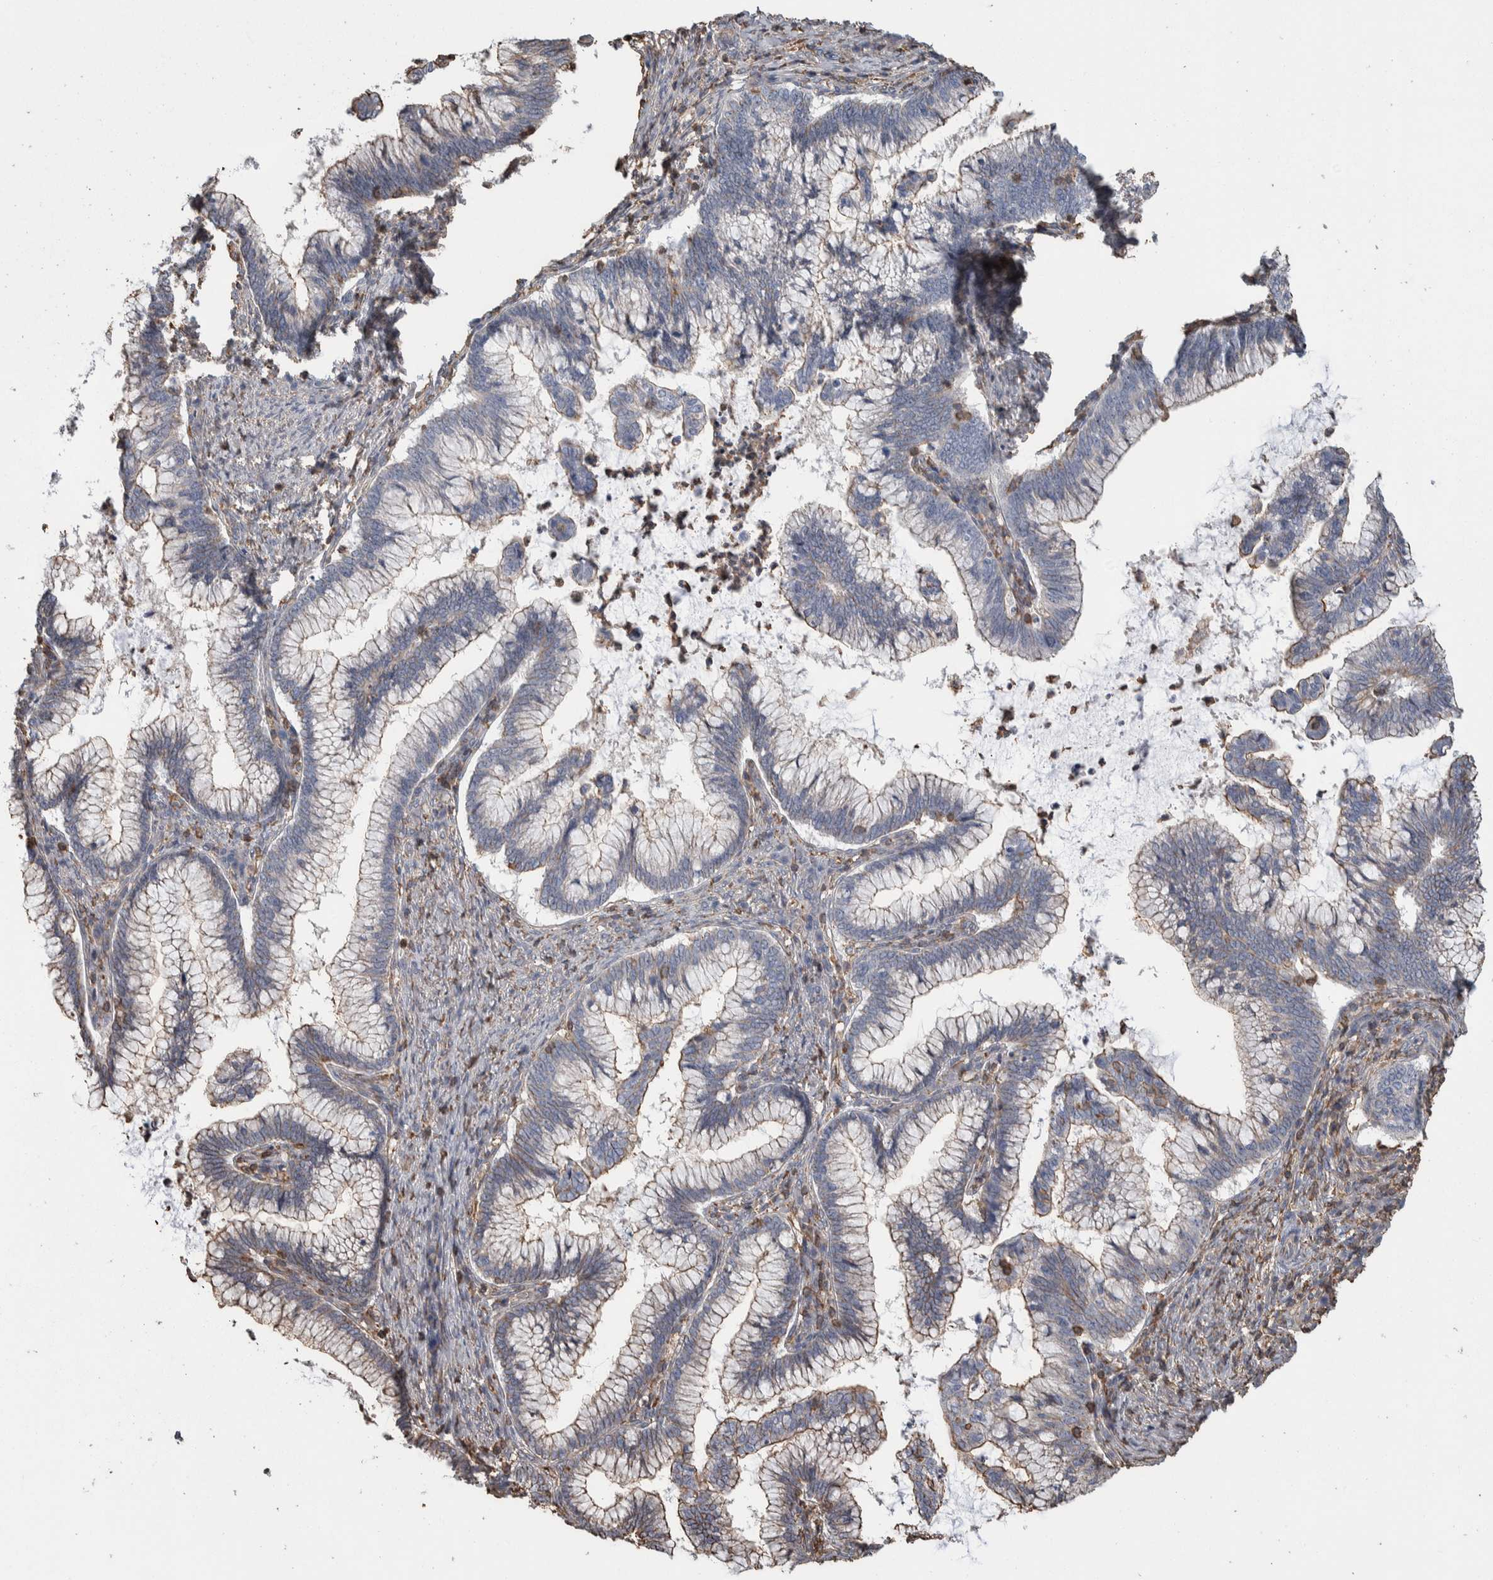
{"staining": {"intensity": "weak", "quantity": ">75%", "location": "cytoplasmic/membranous"}, "tissue": "cervical cancer", "cell_type": "Tumor cells", "image_type": "cancer", "snomed": [{"axis": "morphology", "description": "Adenocarcinoma, NOS"}, {"axis": "topography", "description": "Cervix"}], "caption": "A micrograph of human cervical adenocarcinoma stained for a protein exhibits weak cytoplasmic/membranous brown staining in tumor cells.", "gene": "ENPP2", "patient": {"sex": "female", "age": 36}}